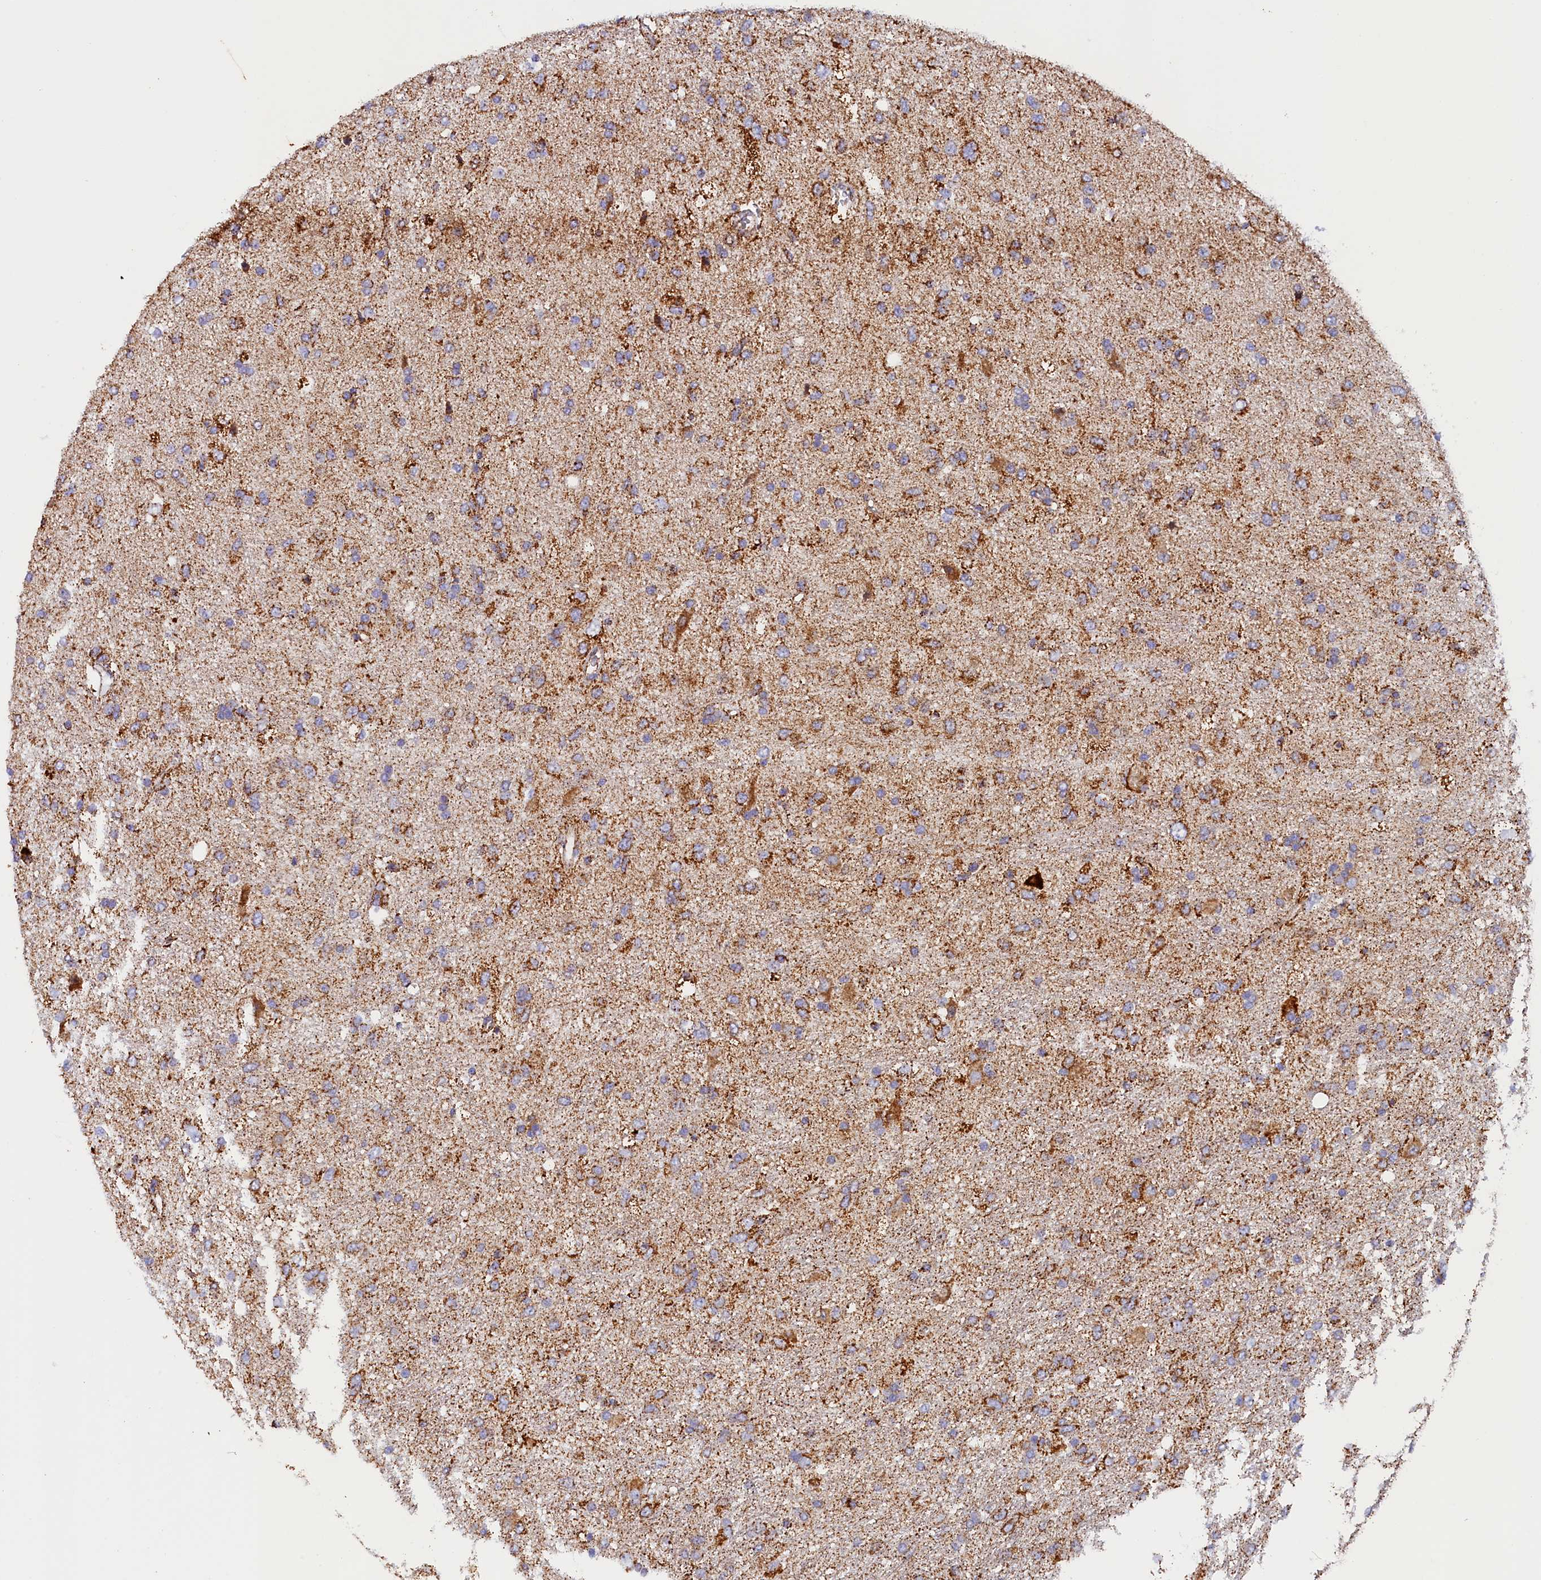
{"staining": {"intensity": "strong", "quantity": "25%-75%", "location": "cytoplasmic/membranous"}, "tissue": "glioma", "cell_type": "Tumor cells", "image_type": "cancer", "snomed": [{"axis": "morphology", "description": "Glioma, malignant, Low grade"}, {"axis": "topography", "description": "Brain"}], "caption": "There is high levels of strong cytoplasmic/membranous staining in tumor cells of glioma, as demonstrated by immunohistochemical staining (brown color).", "gene": "AKTIP", "patient": {"sex": "male", "age": 77}}